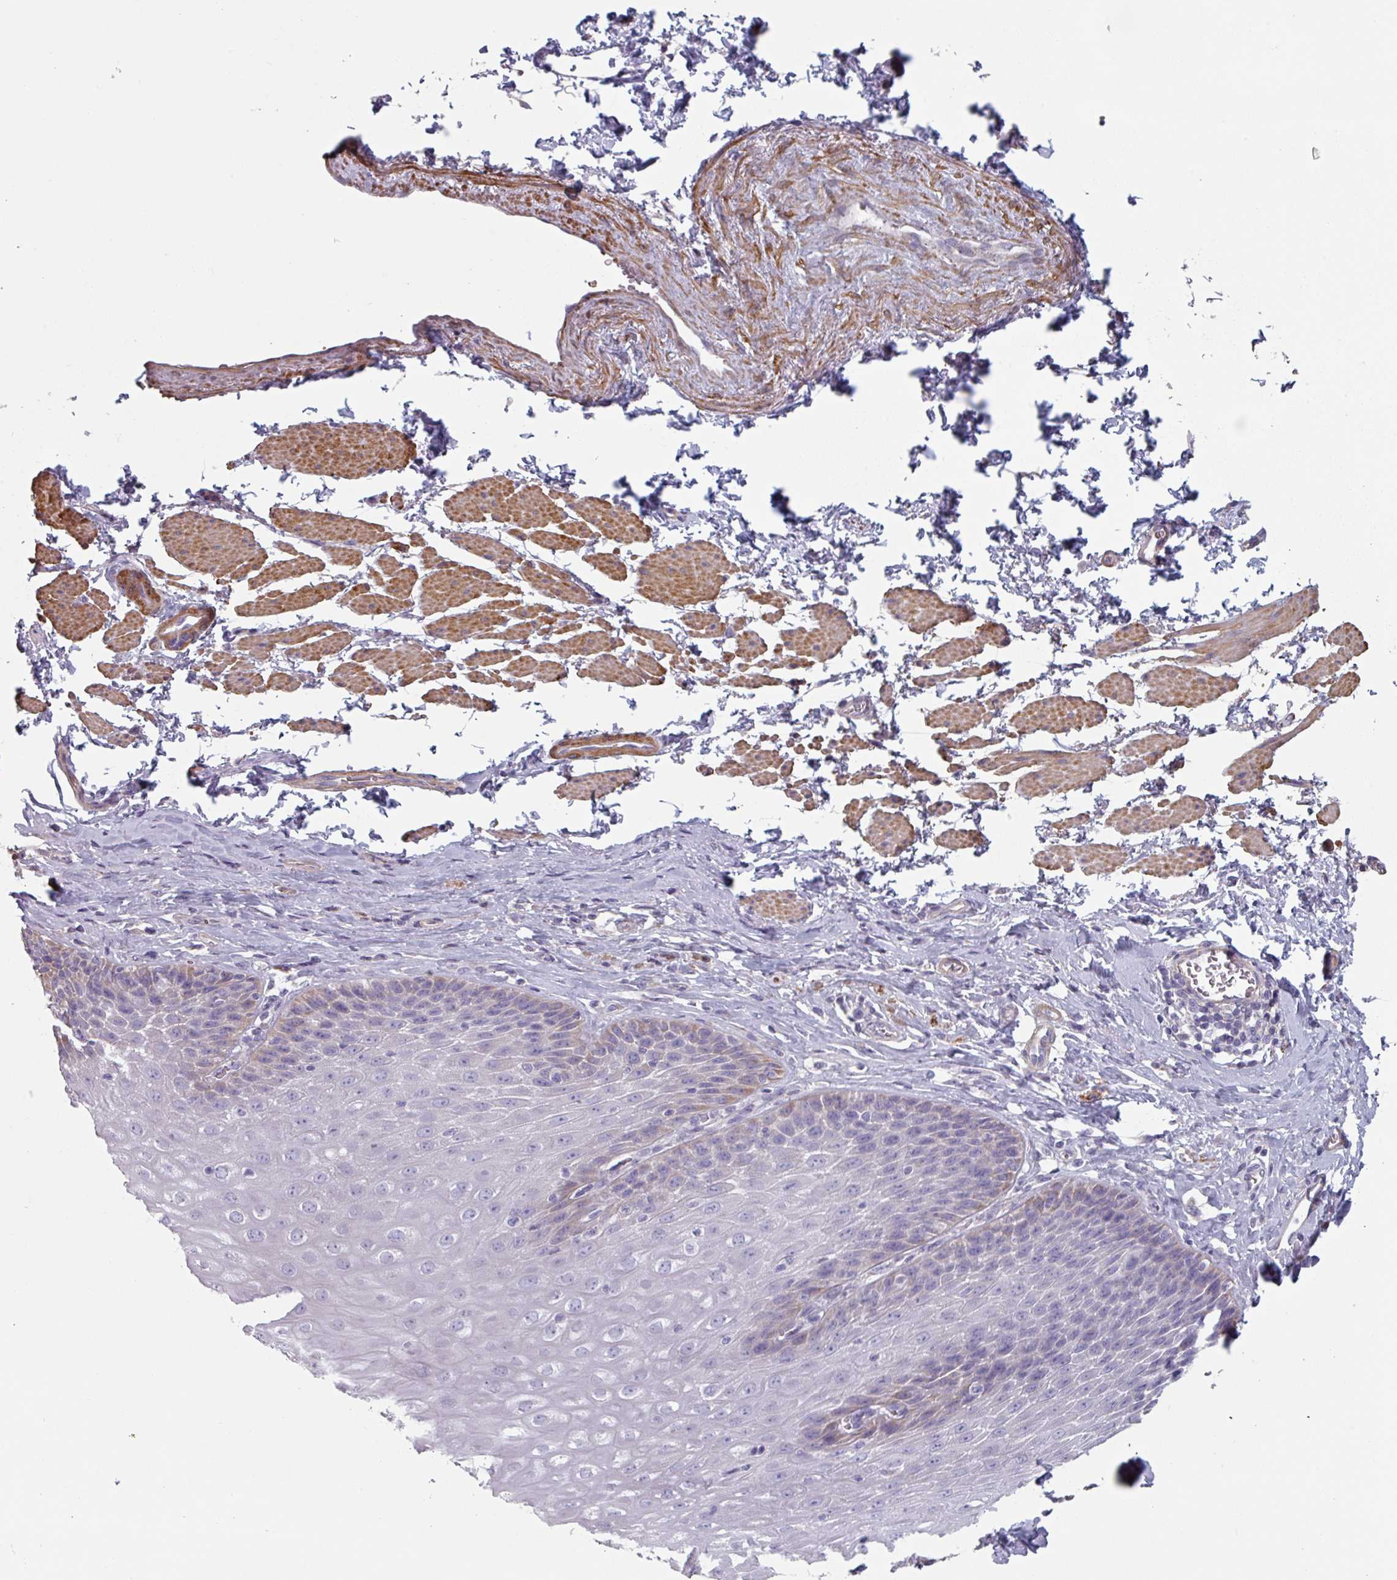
{"staining": {"intensity": "weak", "quantity": "<25%", "location": "cytoplasmic/membranous"}, "tissue": "esophagus", "cell_type": "Squamous epithelial cells", "image_type": "normal", "snomed": [{"axis": "morphology", "description": "Normal tissue, NOS"}, {"axis": "topography", "description": "Esophagus"}], "caption": "IHC histopathology image of benign esophagus stained for a protein (brown), which reveals no staining in squamous epithelial cells. (DAB immunohistochemistry (IHC) visualized using brightfield microscopy, high magnification).", "gene": "GSTA1", "patient": {"sex": "female", "age": 61}}